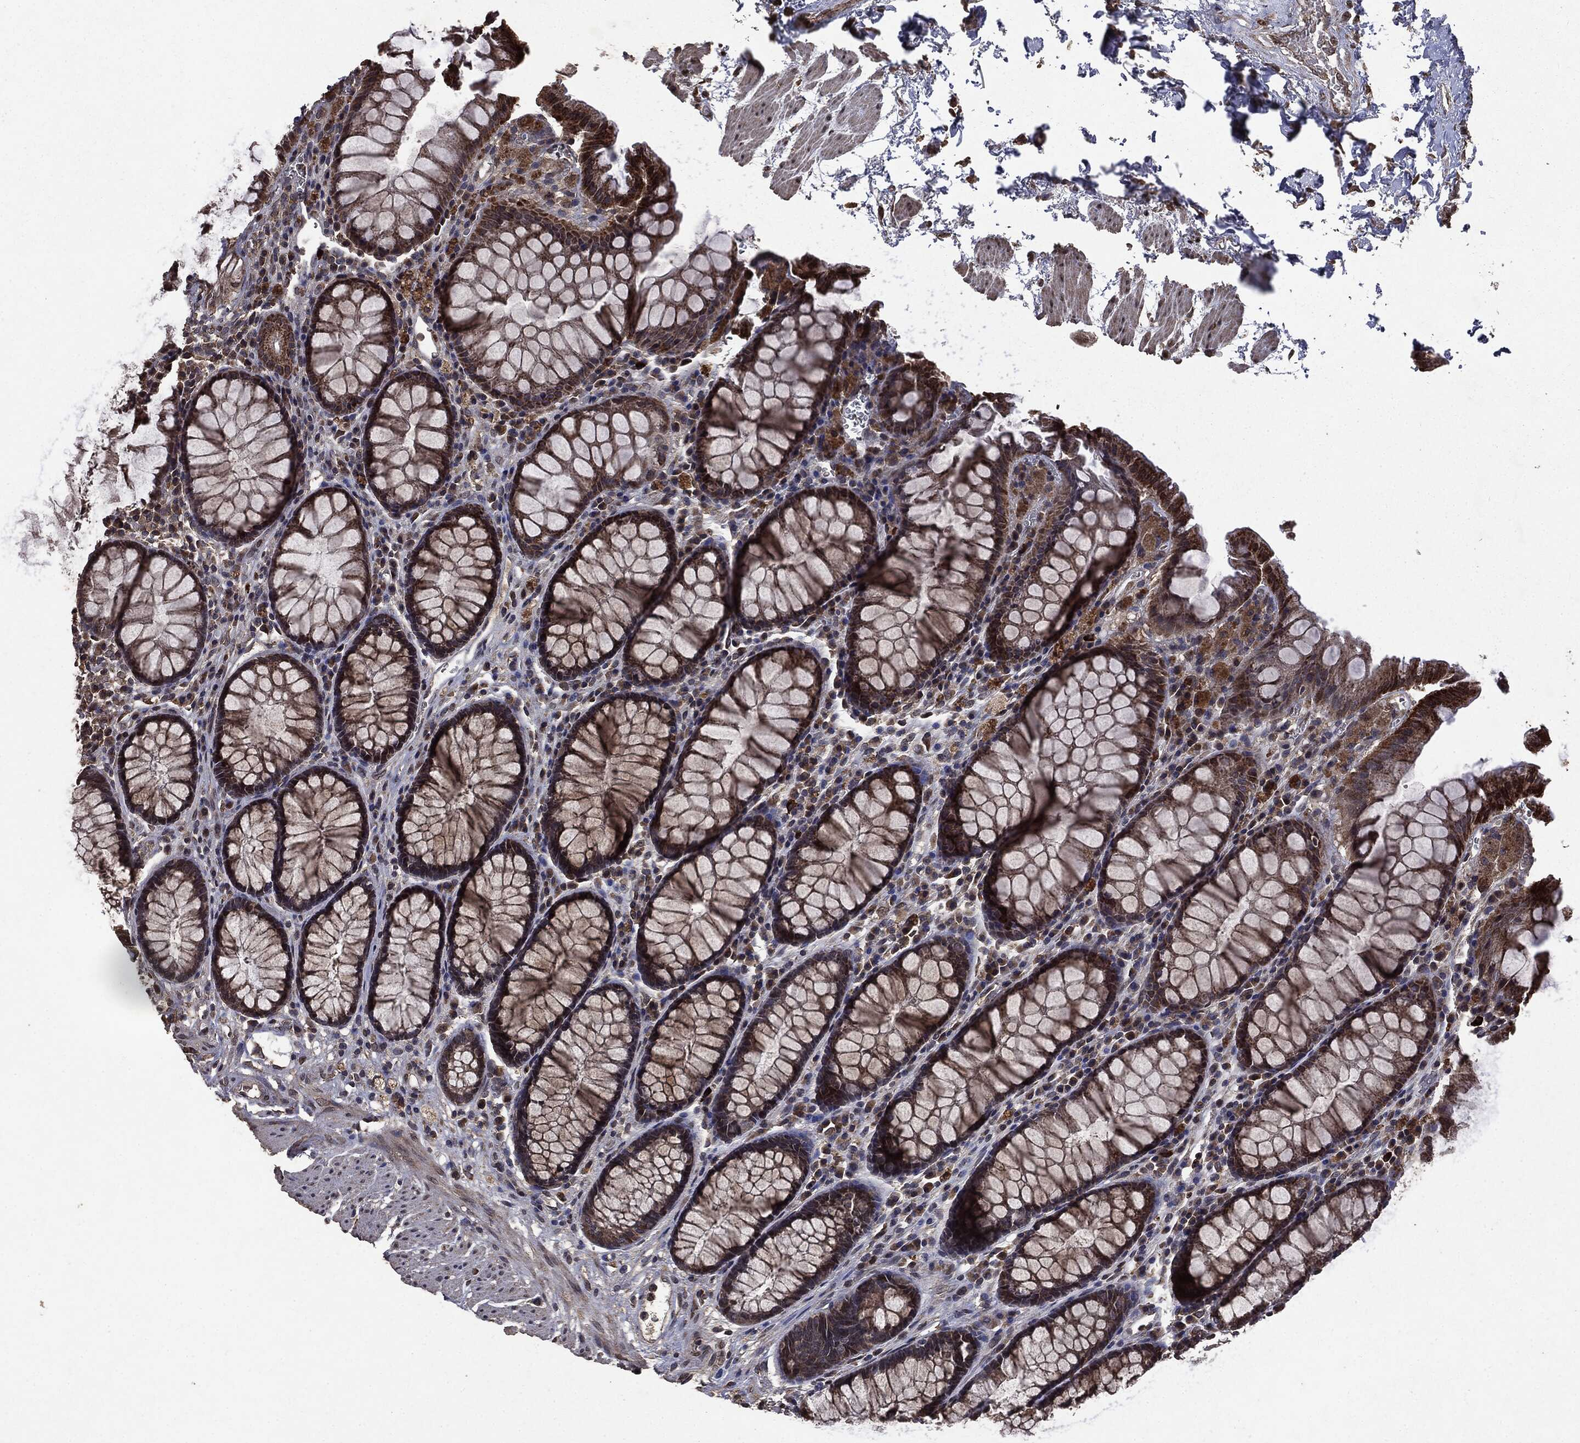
{"staining": {"intensity": "strong", "quantity": ">75%", "location": "cytoplasmic/membranous"}, "tissue": "rectum", "cell_type": "Glandular cells", "image_type": "normal", "snomed": [{"axis": "morphology", "description": "Normal tissue, NOS"}, {"axis": "topography", "description": "Rectum"}], "caption": "Glandular cells show high levels of strong cytoplasmic/membranous staining in approximately >75% of cells in benign rectum.", "gene": "PPP6R2", "patient": {"sex": "female", "age": 68}}